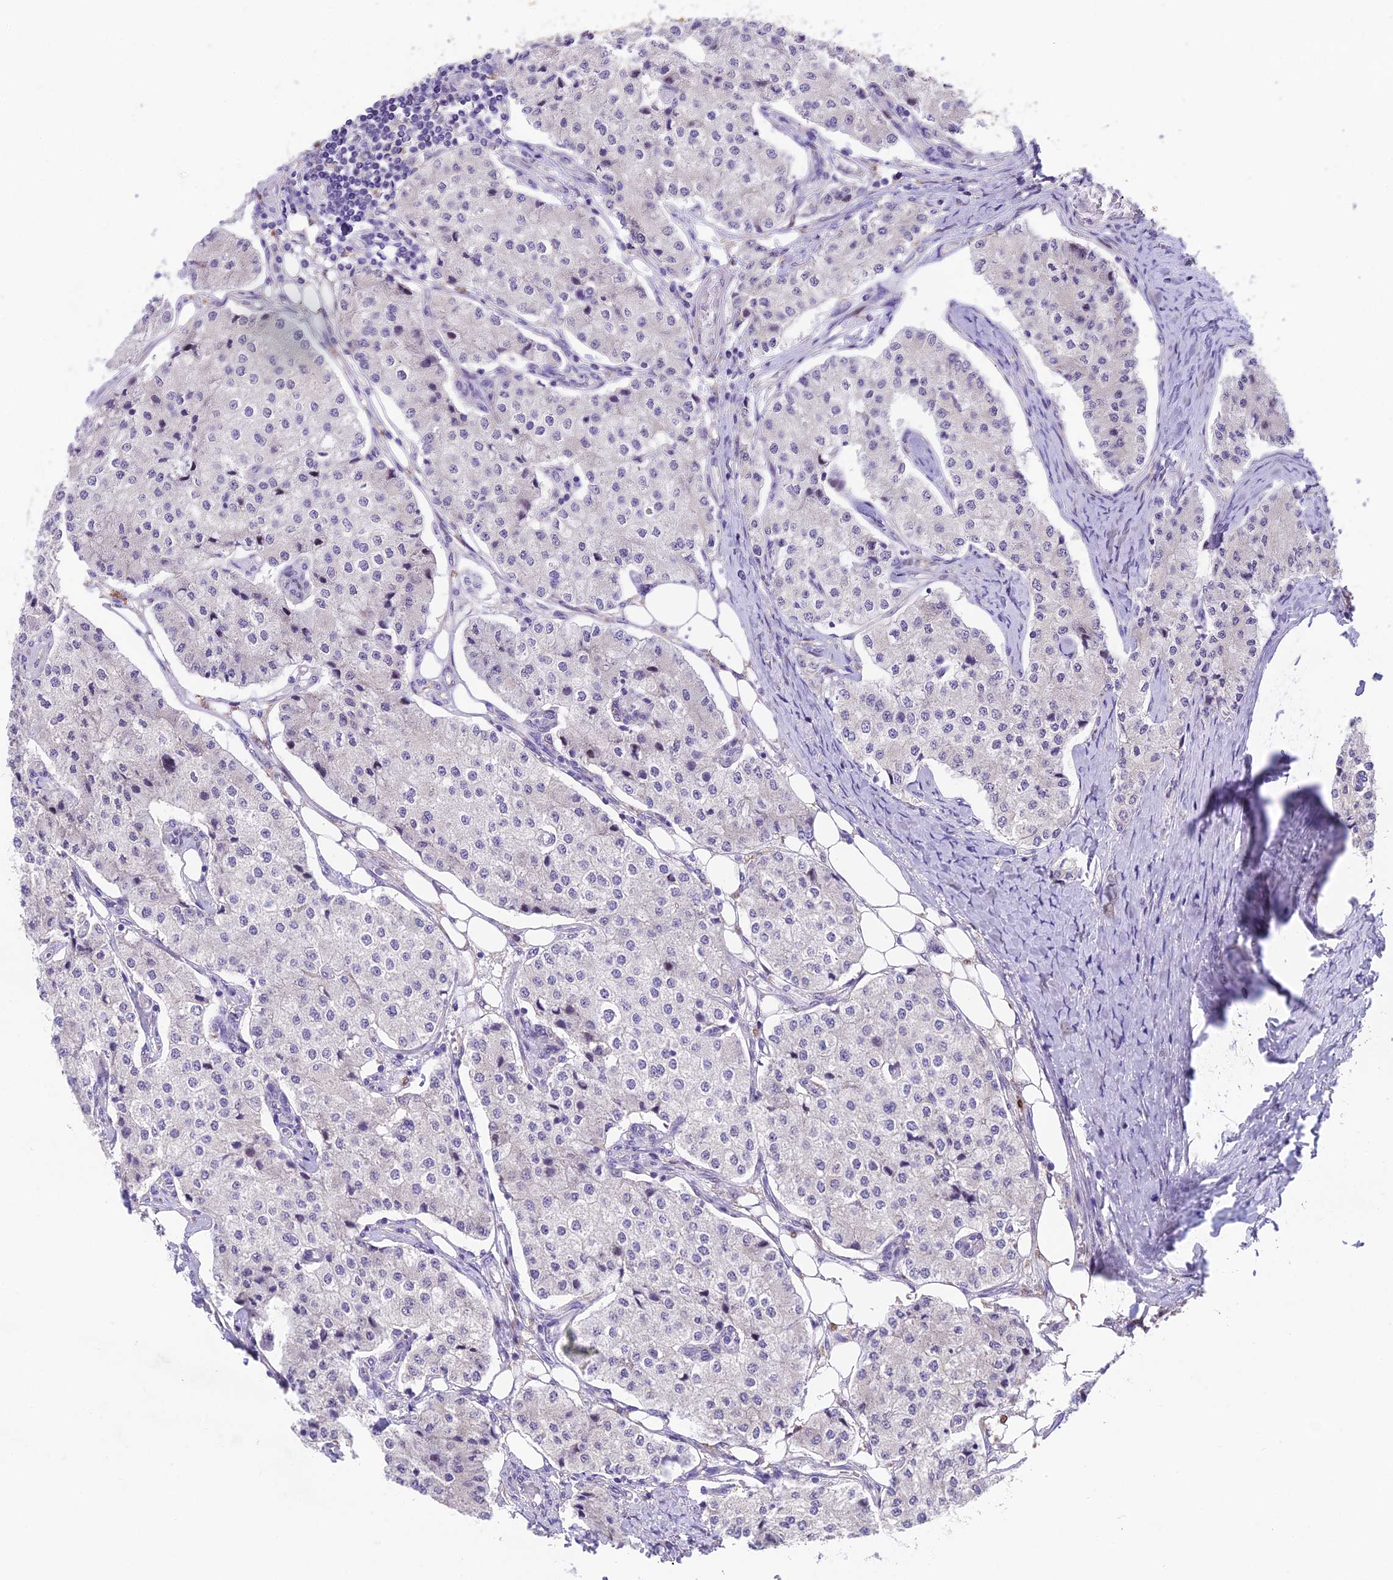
{"staining": {"intensity": "negative", "quantity": "none", "location": "none"}, "tissue": "carcinoid", "cell_type": "Tumor cells", "image_type": "cancer", "snomed": [{"axis": "morphology", "description": "Carcinoid, malignant, NOS"}, {"axis": "topography", "description": "Colon"}], "caption": "IHC of human carcinoid (malignant) shows no staining in tumor cells. Brightfield microscopy of immunohistochemistry stained with DAB (brown) and hematoxylin (blue), captured at high magnification.", "gene": "PUS10", "patient": {"sex": "female", "age": 52}}